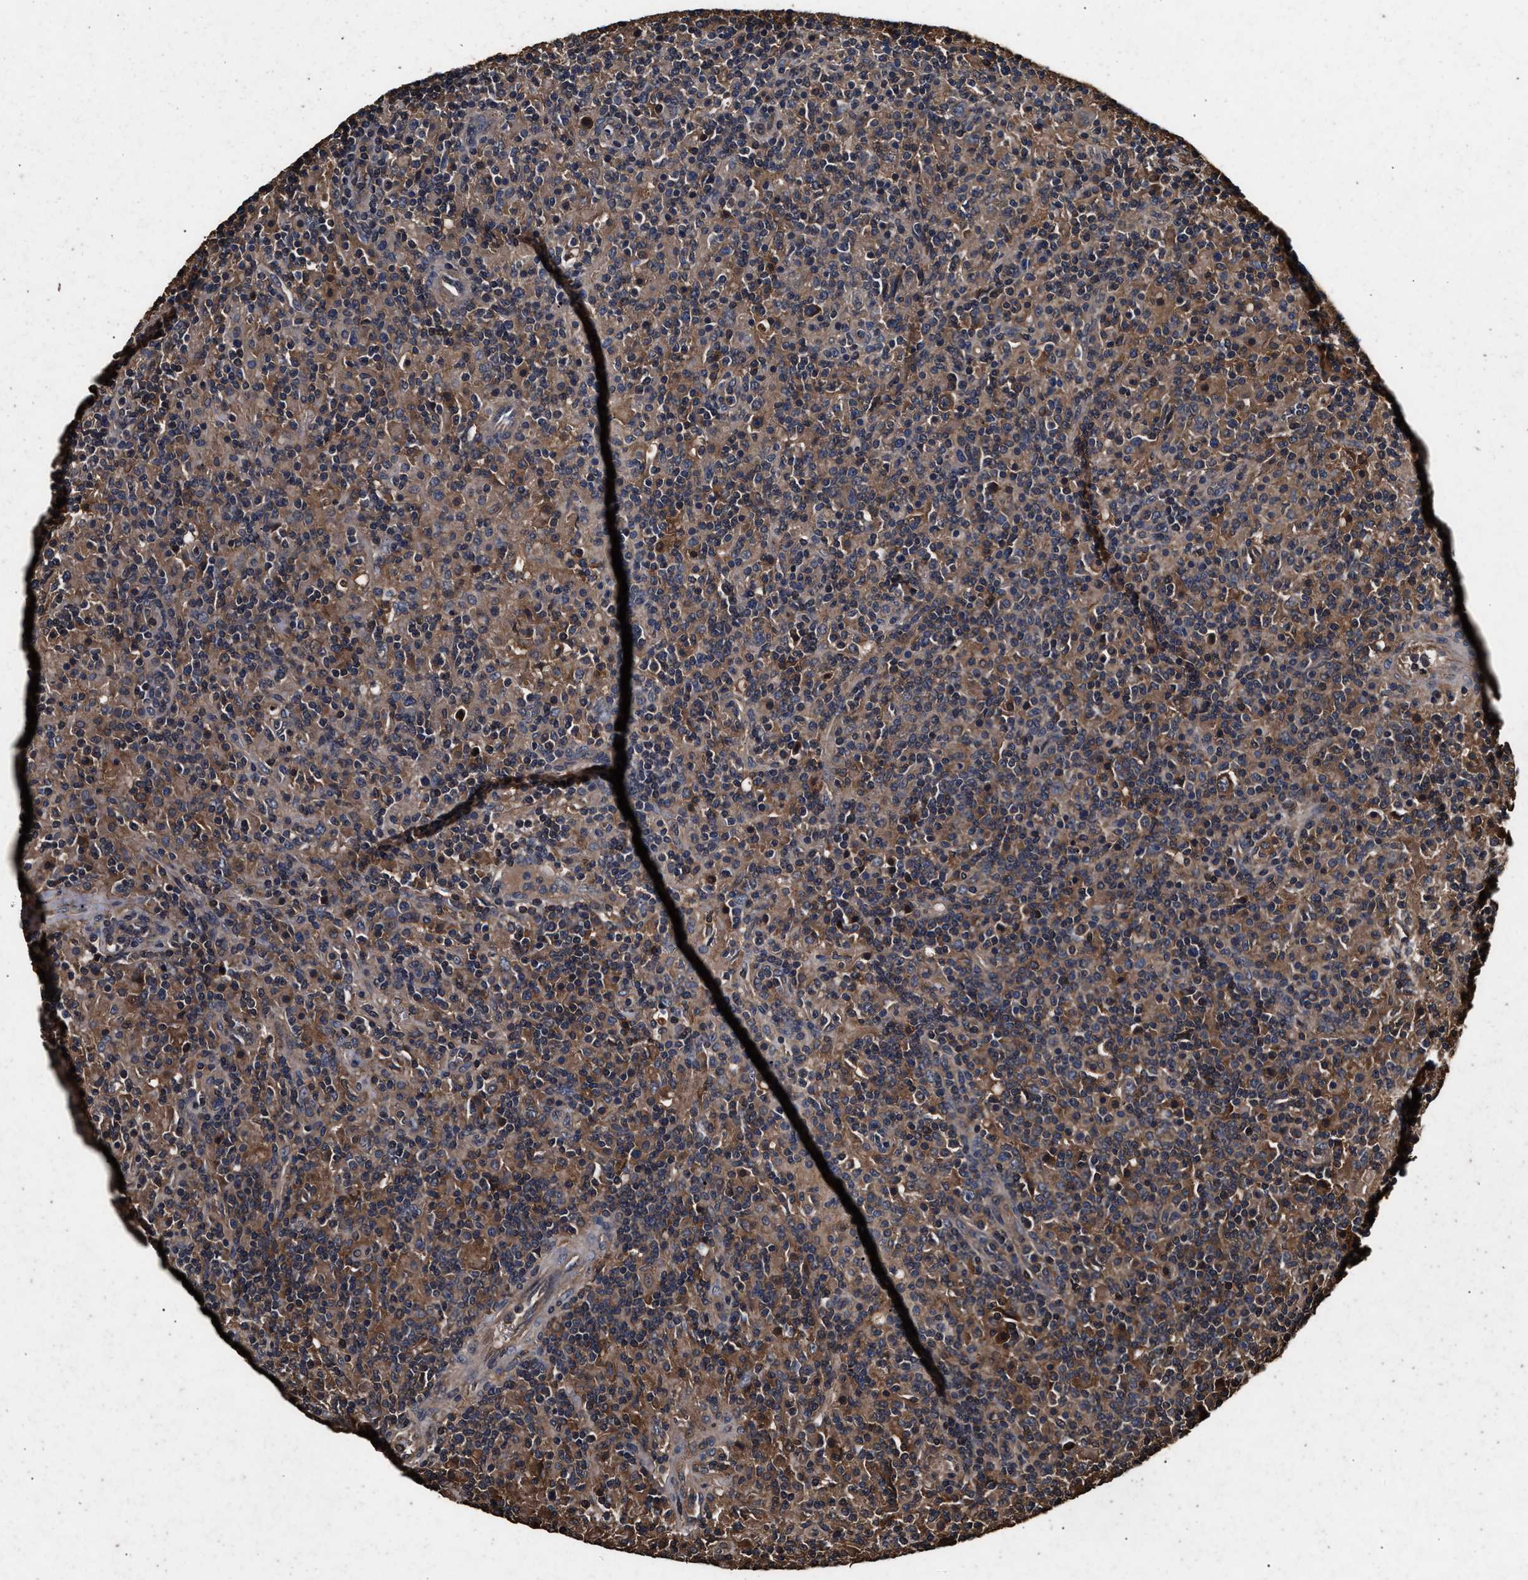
{"staining": {"intensity": "moderate", "quantity": ">75%", "location": "cytoplasmic/membranous"}, "tissue": "lymphoma", "cell_type": "Tumor cells", "image_type": "cancer", "snomed": [{"axis": "morphology", "description": "Hodgkin's disease, NOS"}, {"axis": "topography", "description": "Lymph node"}], "caption": "This is a micrograph of immunohistochemistry (IHC) staining of lymphoma, which shows moderate expression in the cytoplasmic/membranous of tumor cells.", "gene": "KYAT1", "patient": {"sex": "male", "age": 70}}